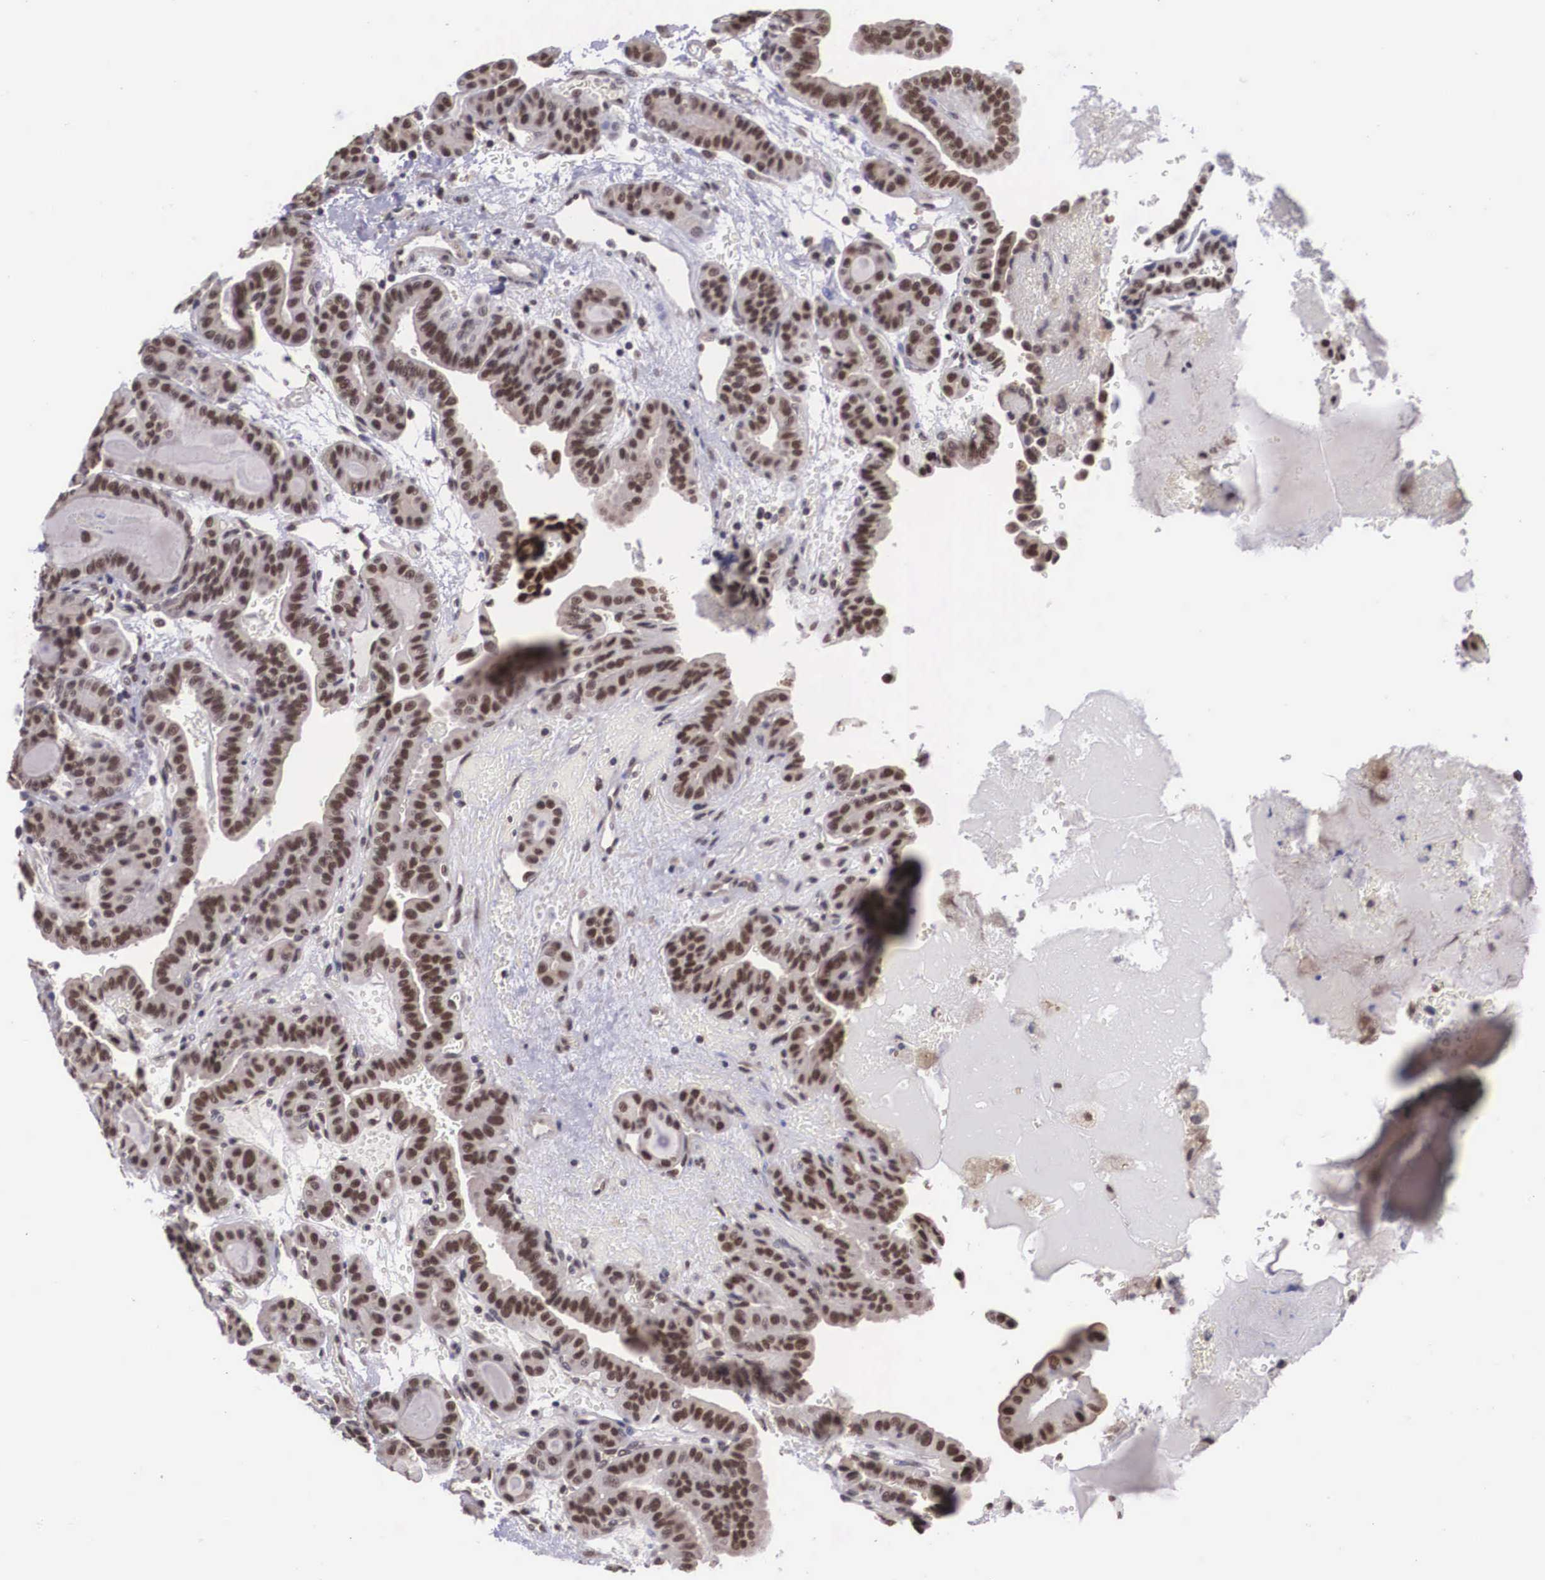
{"staining": {"intensity": "moderate", "quantity": ">75%", "location": "nuclear"}, "tissue": "thyroid cancer", "cell_type": "Tumor cells", "image_type": "cancer", "snomed": [{"axis": "morphology", "description": "Papillary adenocarcinoma, NOS"}, {"axis": "topography", "description": "Thyroid gland"}], "caption": "Immunohistochemical staining of human thyroid cancer displays medium levels of moderate nuclear staining in about >75% of tumor cells. (DAB (3,3'-diaminobenzidine) IHC, brown staining for protein, blue staining for nuclei).", "gene": "ZNF275", "patient": {"sex": "male", "age": 87}}